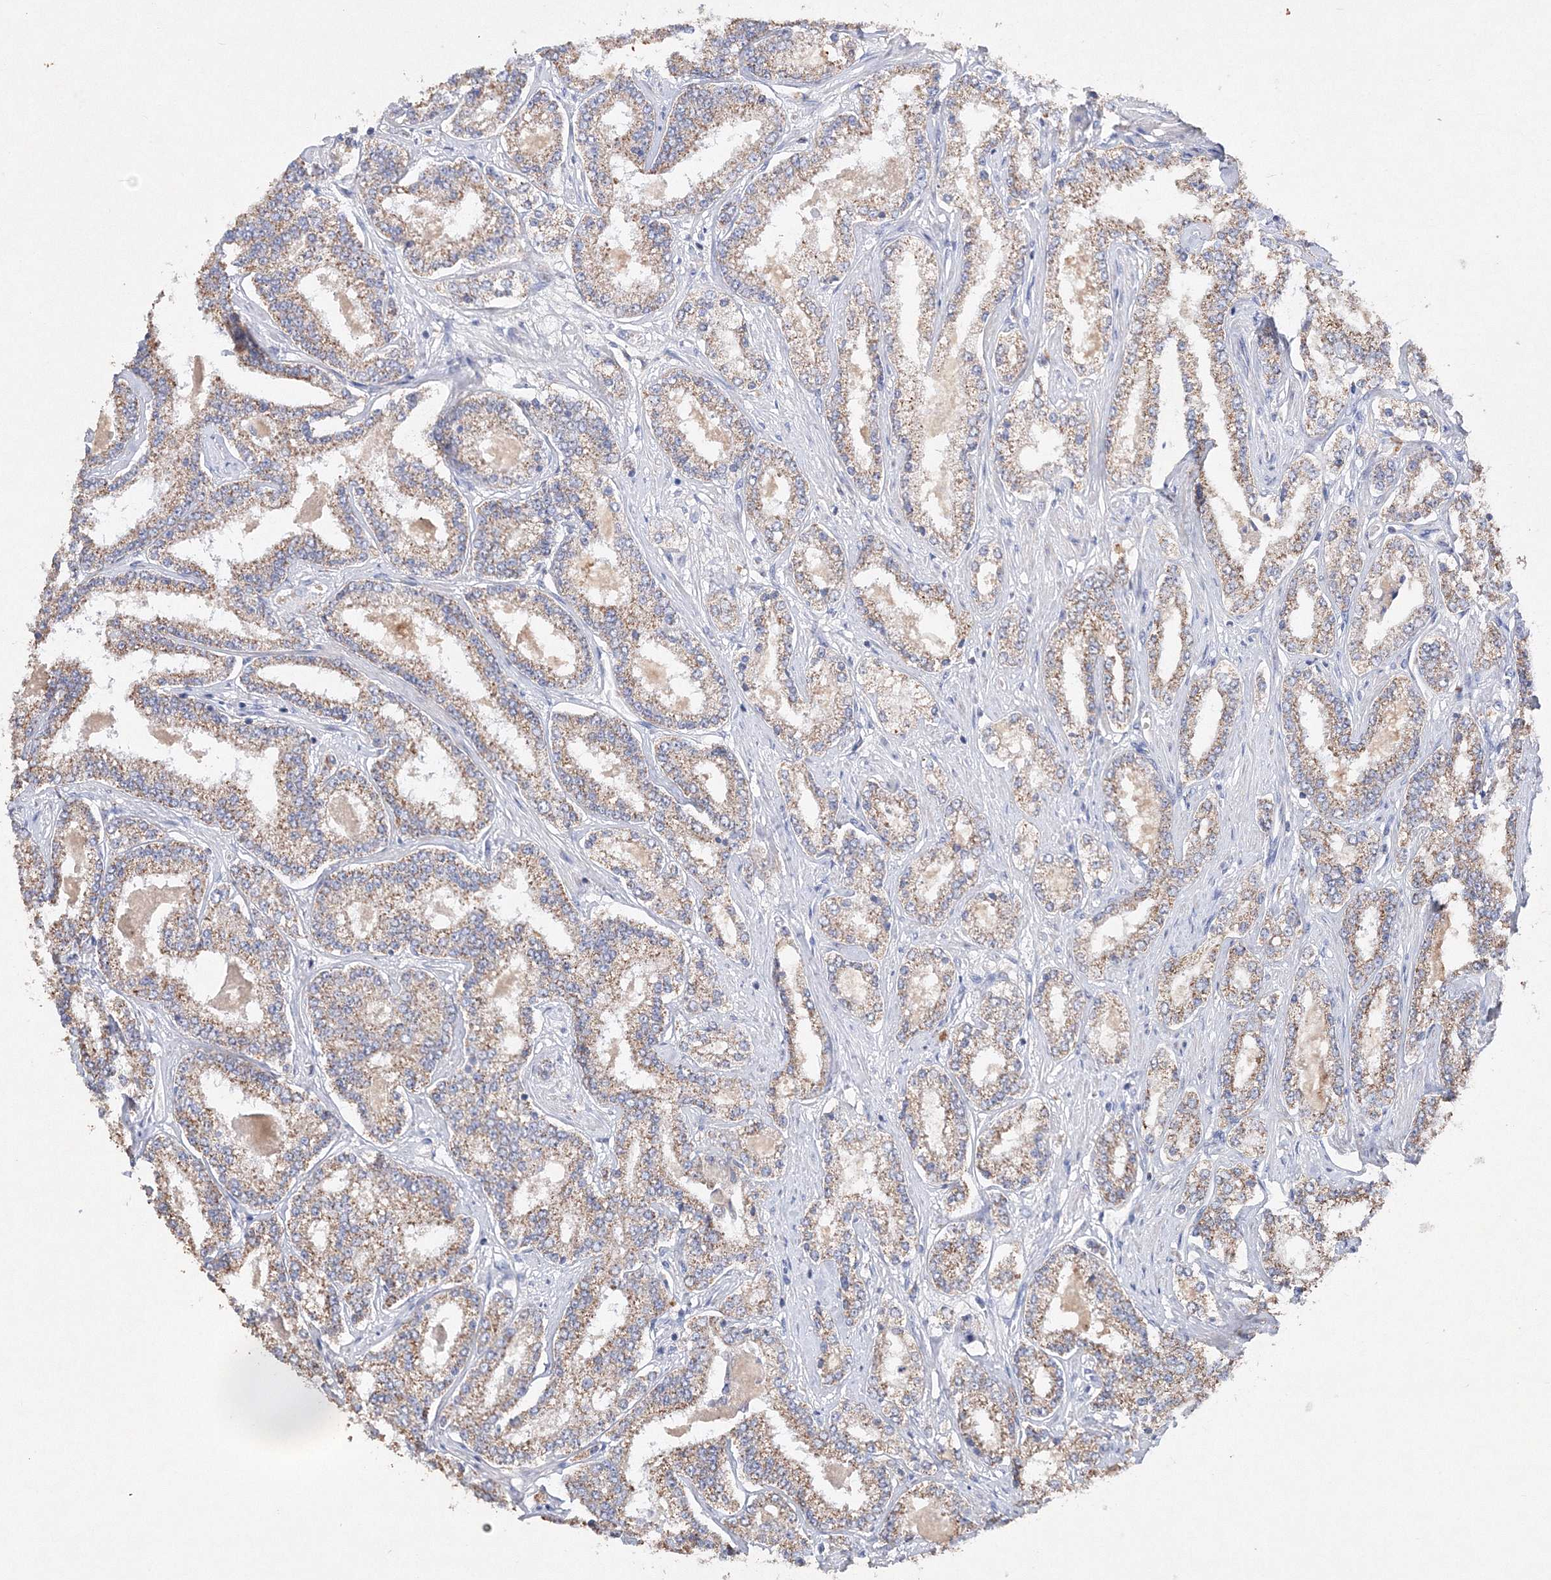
{"staining": {"intensity": "weak", "quantity": ">75%", "location": "cytoplasmic/membranous"}, "tissue": "prostate cancer", "cell_type": "Tumor cells", "image_type": "cancer", "snomed": [{"axis": "morphology", "description": "Normal tissue, NOS"}, {"axis": "morphology", "description": "Adenocarcinoma, High grade"}, {"axis": "topography", "description": "Prostate"}], "caption": "A brown stain highlights weak cytoplasmic/membranous expression of a protein in human prostate high-grade adenocarcinoma tumor cells.", "gene": "GLS", "patient": {"sex": "male", "age": 83}}